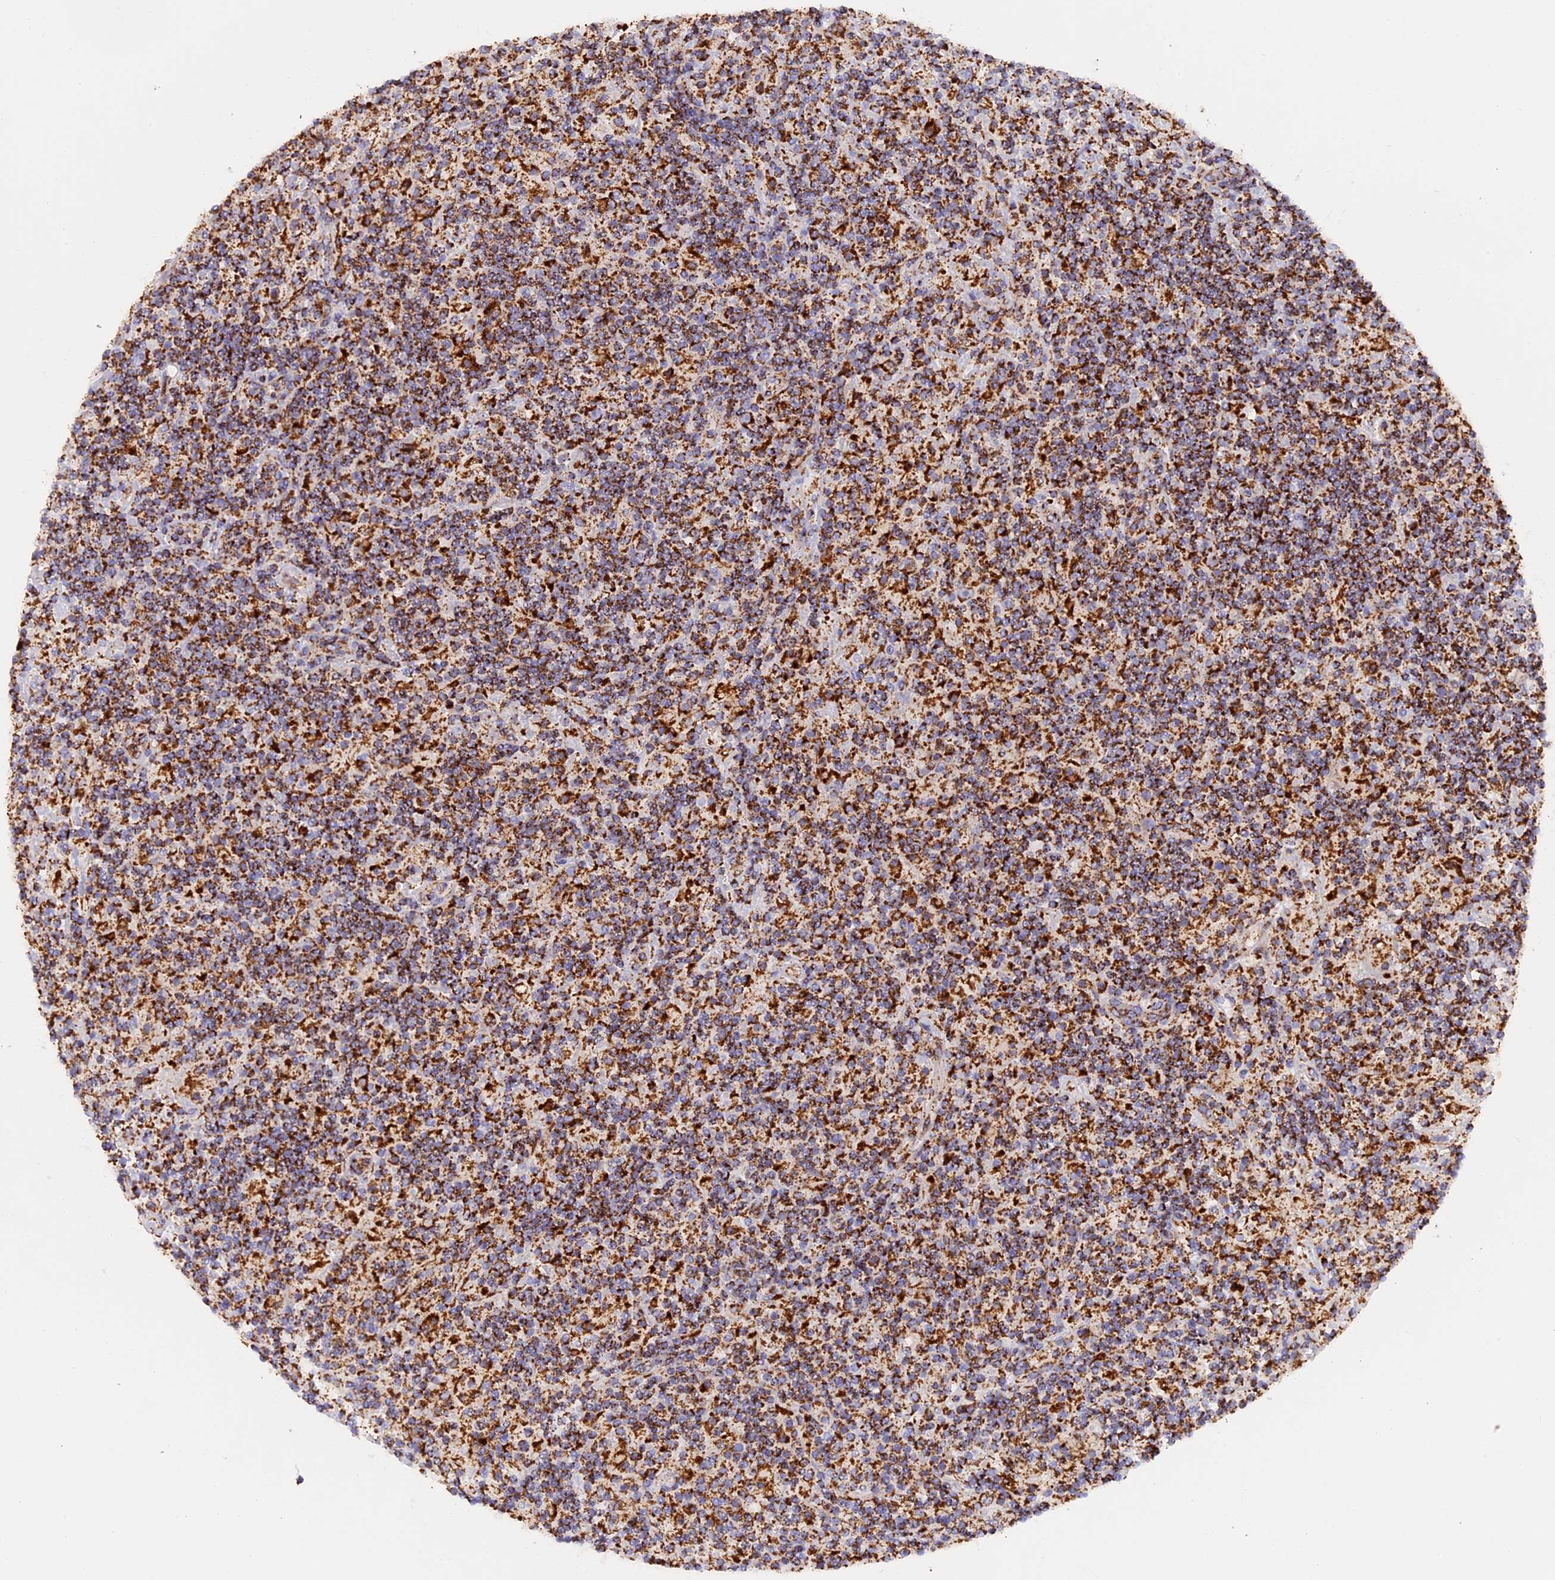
{"staining": {"intensity": "strong", "quantity": ">75%", "location": "cytoplasmic/membranous"}, "tissue": "lymphoma", "cell_type": "Tumor cells", "image_type": "cancer", "snomed": [{"axis": "morphology", "description": "Hodgkin's disease, NOS"}, {"axis": "topography", "description": "Lymph node"}], "caption": "Tumor cells display strong cytoplasmic/membranous positivity in about >75% of cells in lymphoma.", "gene": "UQCRB", "patient": {"sex": "male", "age": 70}}